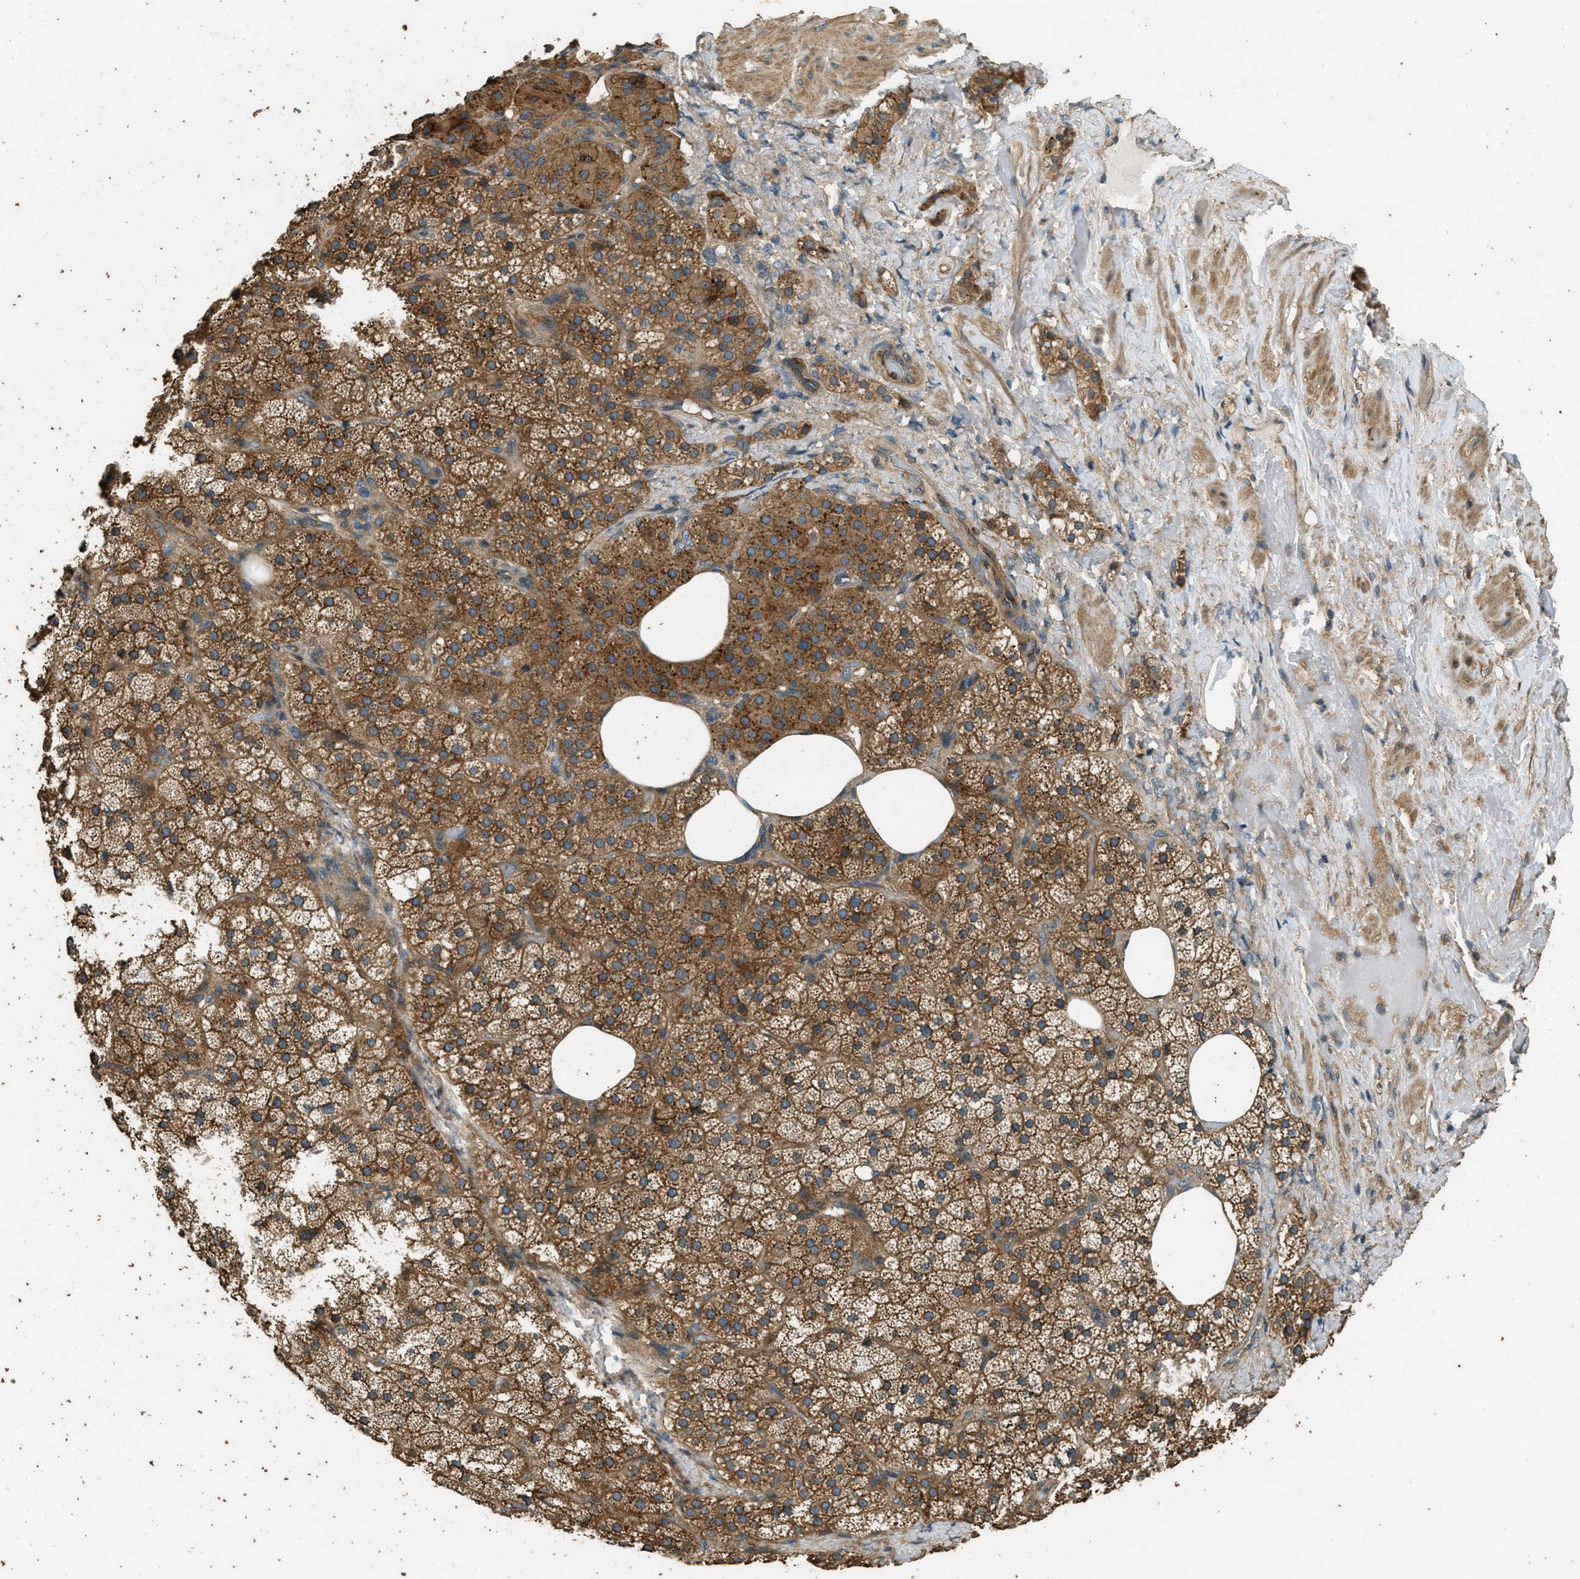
{"staining": {"intensity": "moderate", "quantity": ">75%", "location": "cytoplasmic/membranous"}, "tissue": "adrenal gland", "cell_type": "Glandular cells", "image_type": "normal", "snomed": [{"axis": "morphology", "description": "Normal tissue, NOS"}, {"axis": "topography", "description": "Adrenal gland"}], "caption": "Protein expression analysis of benign adrenal gland displays moderate cytoplasmic/membranous positivity in approximately >75% of glandular cells. (DAB (3,3'-diaminobenzidine) IHC, brown staining for protein, blue staining for nuclei).", "gene": "MARS1", "patient": {"sex": "female", "age": 59}}